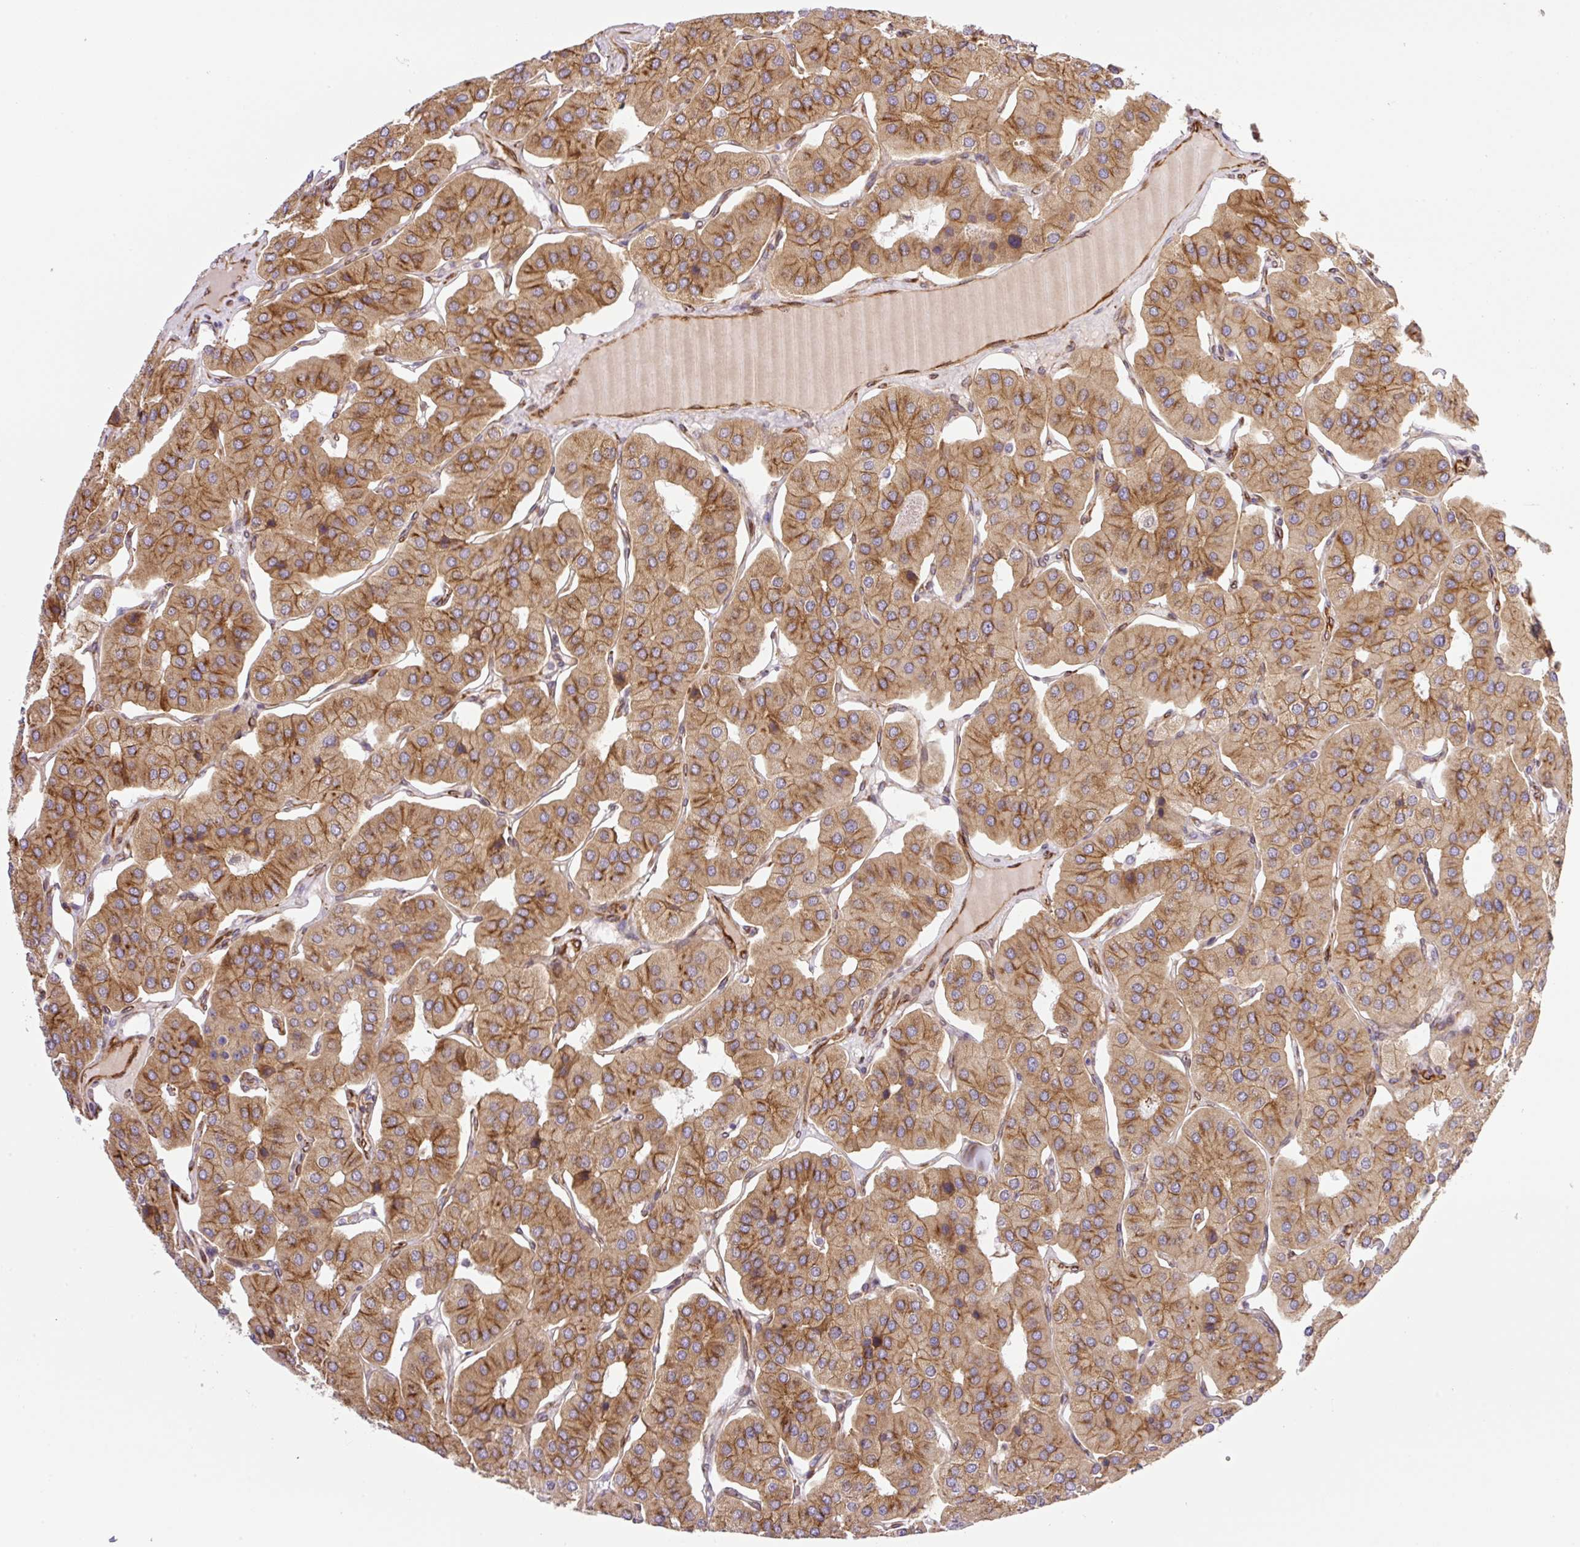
{"staining": {"intensity": "moderate", "quantity": ">75%", "location": "cytoplasmic/membranous"}, "tissue": "parathyroid gland", "cell_type": "Glandular cells", "image_type": "normal", "snomed": [{"axis": "morphology", "description": "Normal tissue, NOS"}, {"axis": "morphology", "description": "Adenoma, NOS"}, {"axis": "topography", "description": "Parathyroid gland"}], "caption": "Immunohistochemical staining of normal parathyroid gland shows >75% levels of moderate cytoplasmic/membranous protein expression in about >75% of glandular cells.", "gene": "RAB30", "patient": {"sex": "female", "age": 86}}